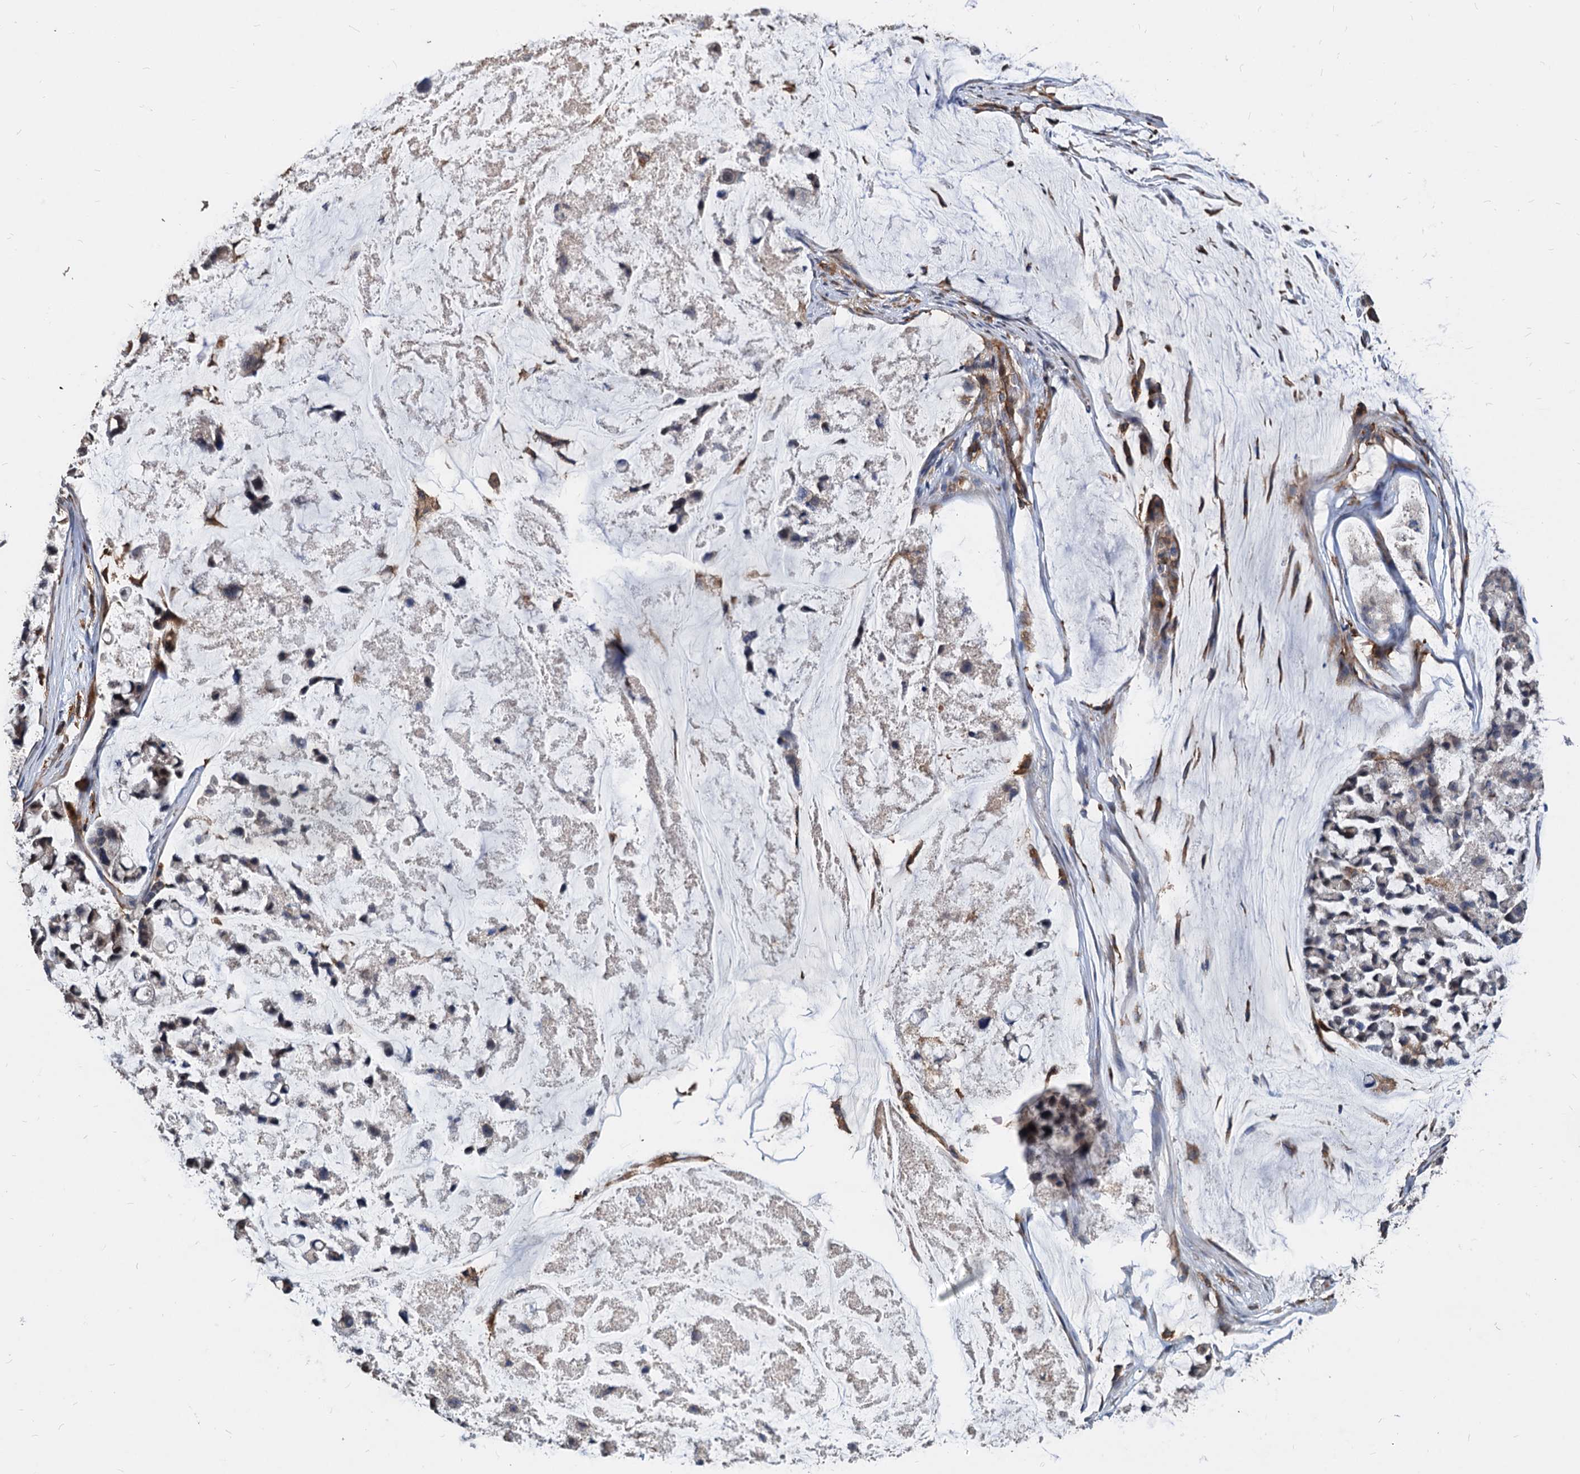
{"staining": {"intensity": "weak", "quantity": "25%-75%", "location": "cytoplasmic/membranous"}, "tissue": "stomach cancer", "cell_type": "Tumor cells", "image_type": "cancer", "snomed": [{"axis": "morphology", "description": "Adenocarcinoma, NOS"}, {"axis": "topography", "description": "Stomach, lower"}], "caption": "Immunohistochemical staining of human stomach cancer demonstrates low levels of weak cytoplasmic/membranous expression in about 25%-75% of tumor cells.", "gene": "LCP2", "patient": {"sex": "male", "age": 67}}